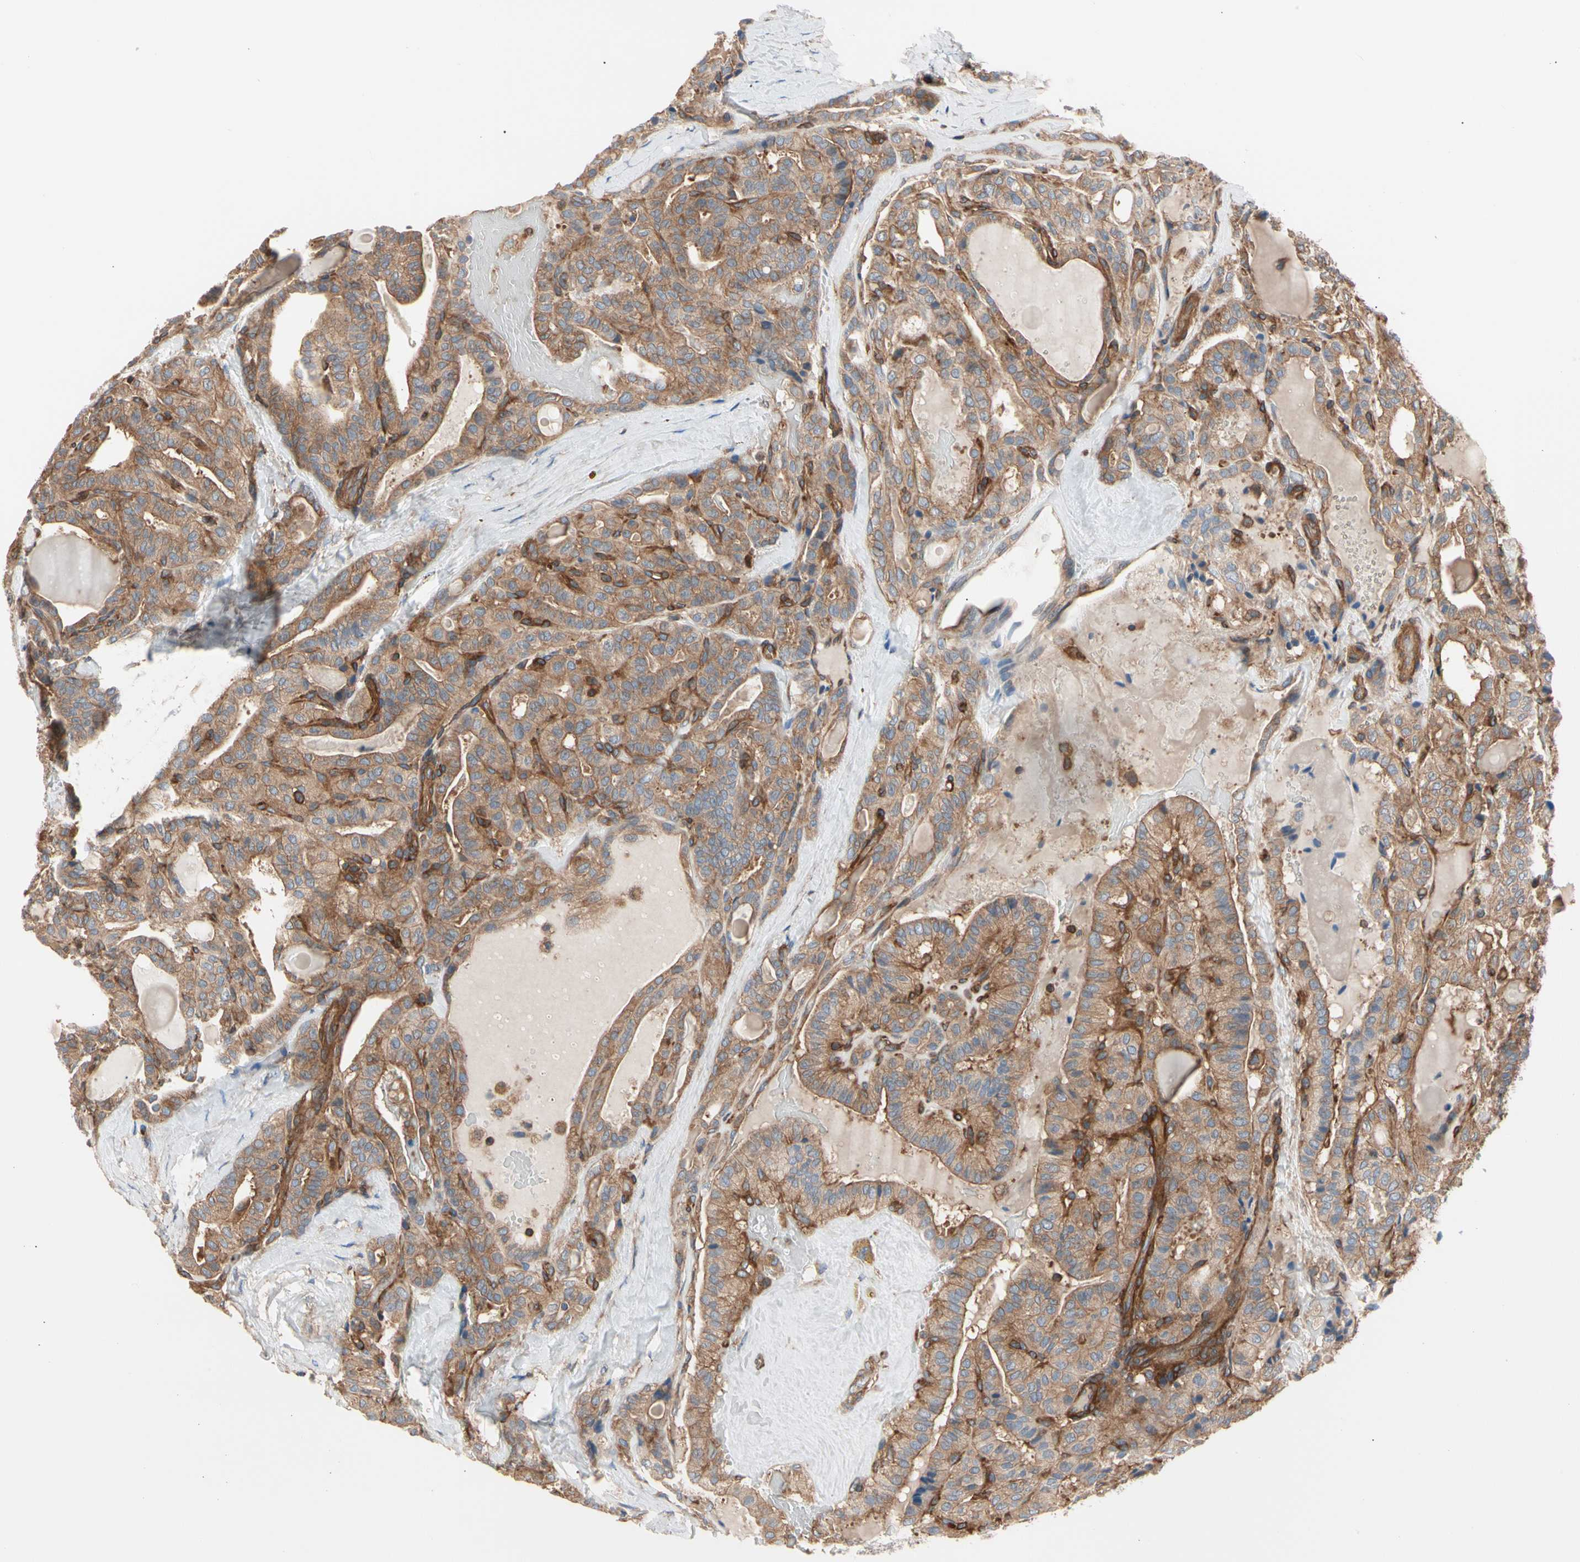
{"staining": {"intensity": "moderate", "quantity": ">75%", "location": "cytoplasmic/membranous"}, "tissue": "thyroid cancer", "cell_type": "Tumor cells", "image_type": "cancer", "snomed": [{"axis": "morphology", "description": "Papillary adenocarcinoma, NOS"}, {"axis": "topography", "description": "Thyroid gland"}], "caption": "Immunohistochemical staining of thyroid cancer reveals medium levels of moderate cytoplasmic/membranous protein expression in approximately >75% of tumor cells.", "gene": "ROCK1", "patient": {"sex": "male", "age": 77}}